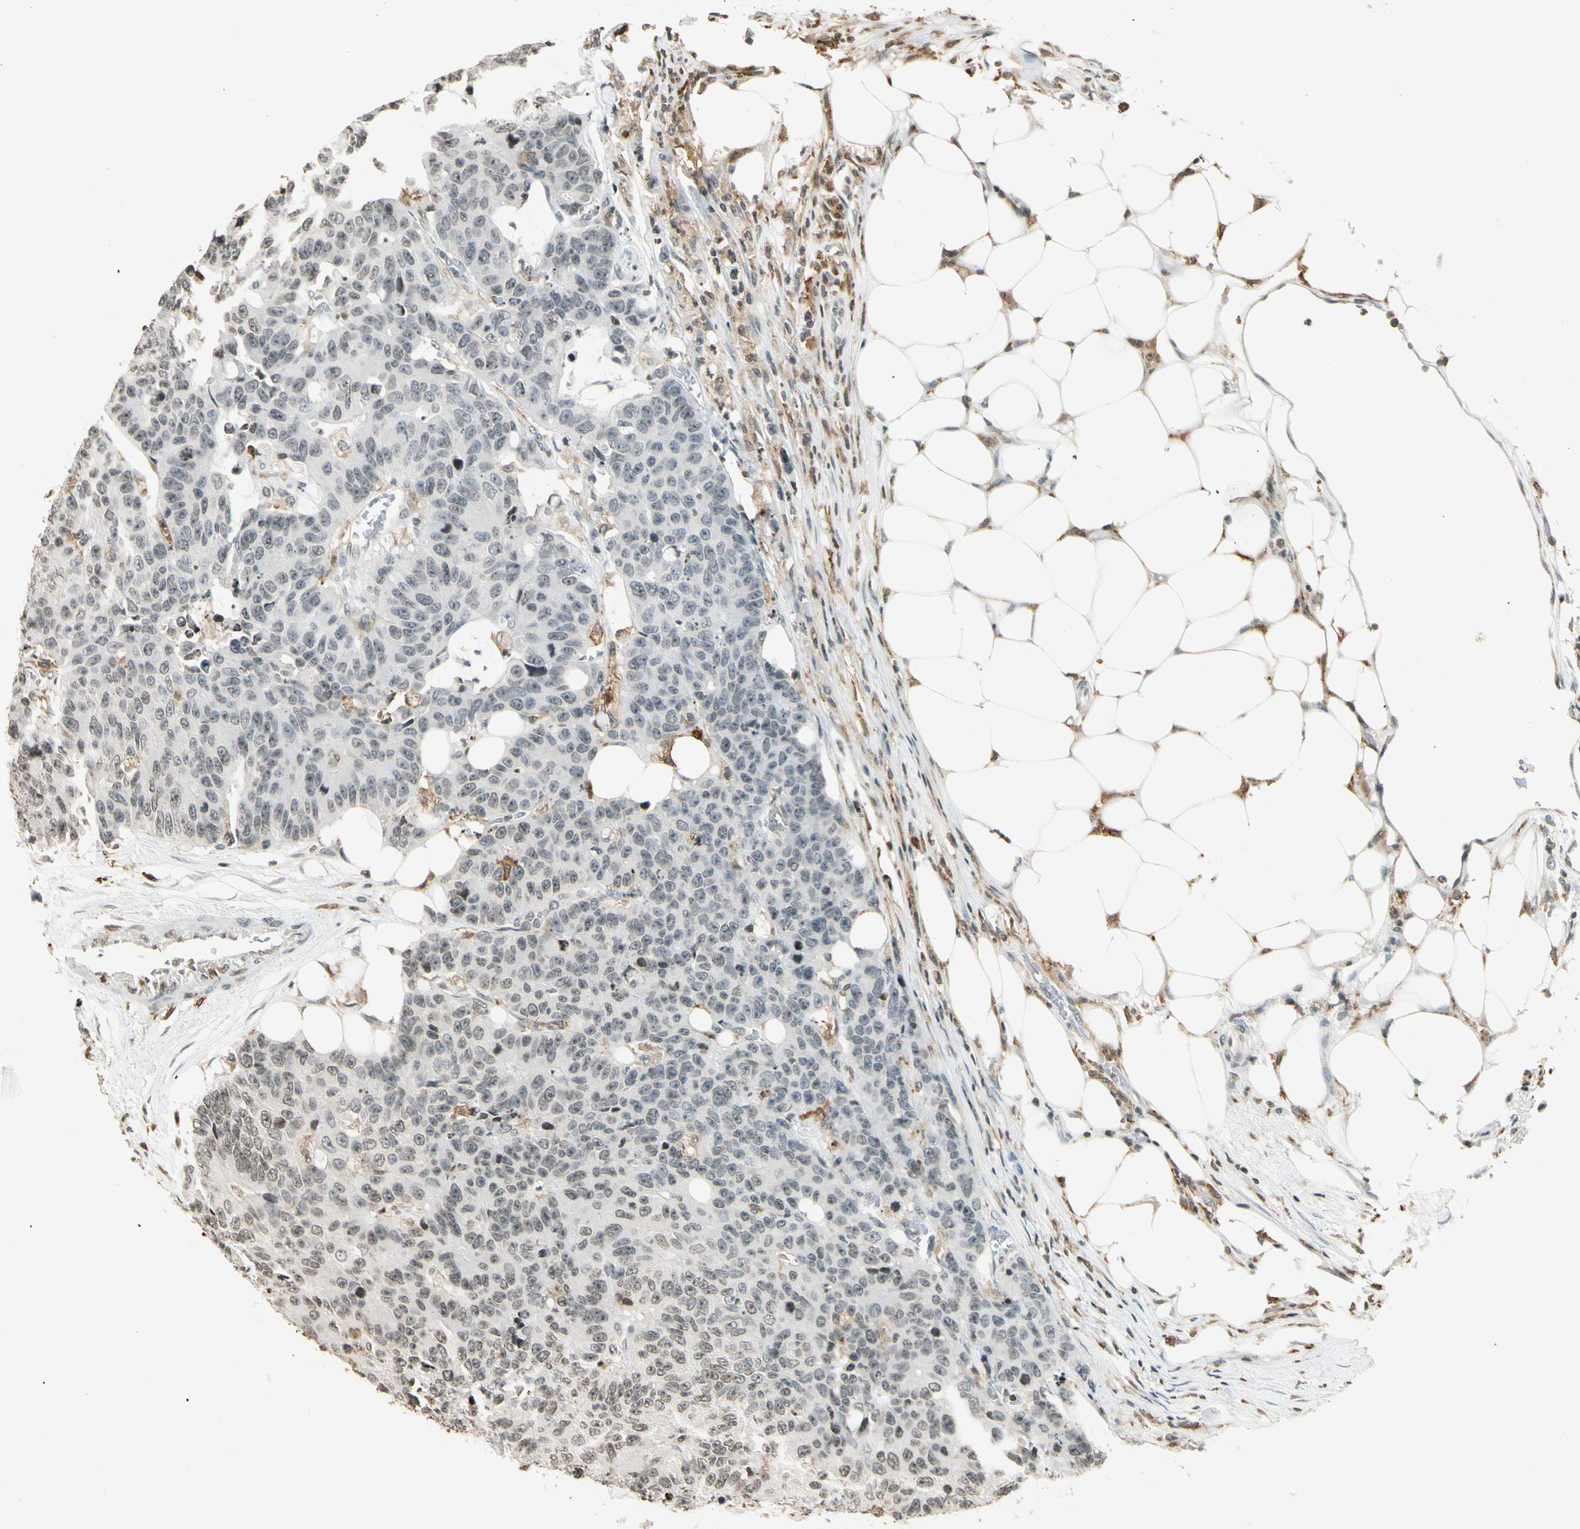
{"staining": {"intensity": "weak", "quantity": "<25%", "location": "nuclear"}, "tissue": "colorectal cancer", "cell_type": "Tumor cells", "image_type": "cancer", "snomed": [{"axis": "morphology", "description": "Adenocarcinoma, NOS"}, {"axis": "topography", "description": "Colon"}], "caption": "Protein analysis of colorectal adenocarcinoma shows no significant expression in tumor cells. (DAB immunohistochemistry visualized using brightfield microscopy, high magnification).", "gene": "FER", "patient": {"sex": "female", "age": 86}}